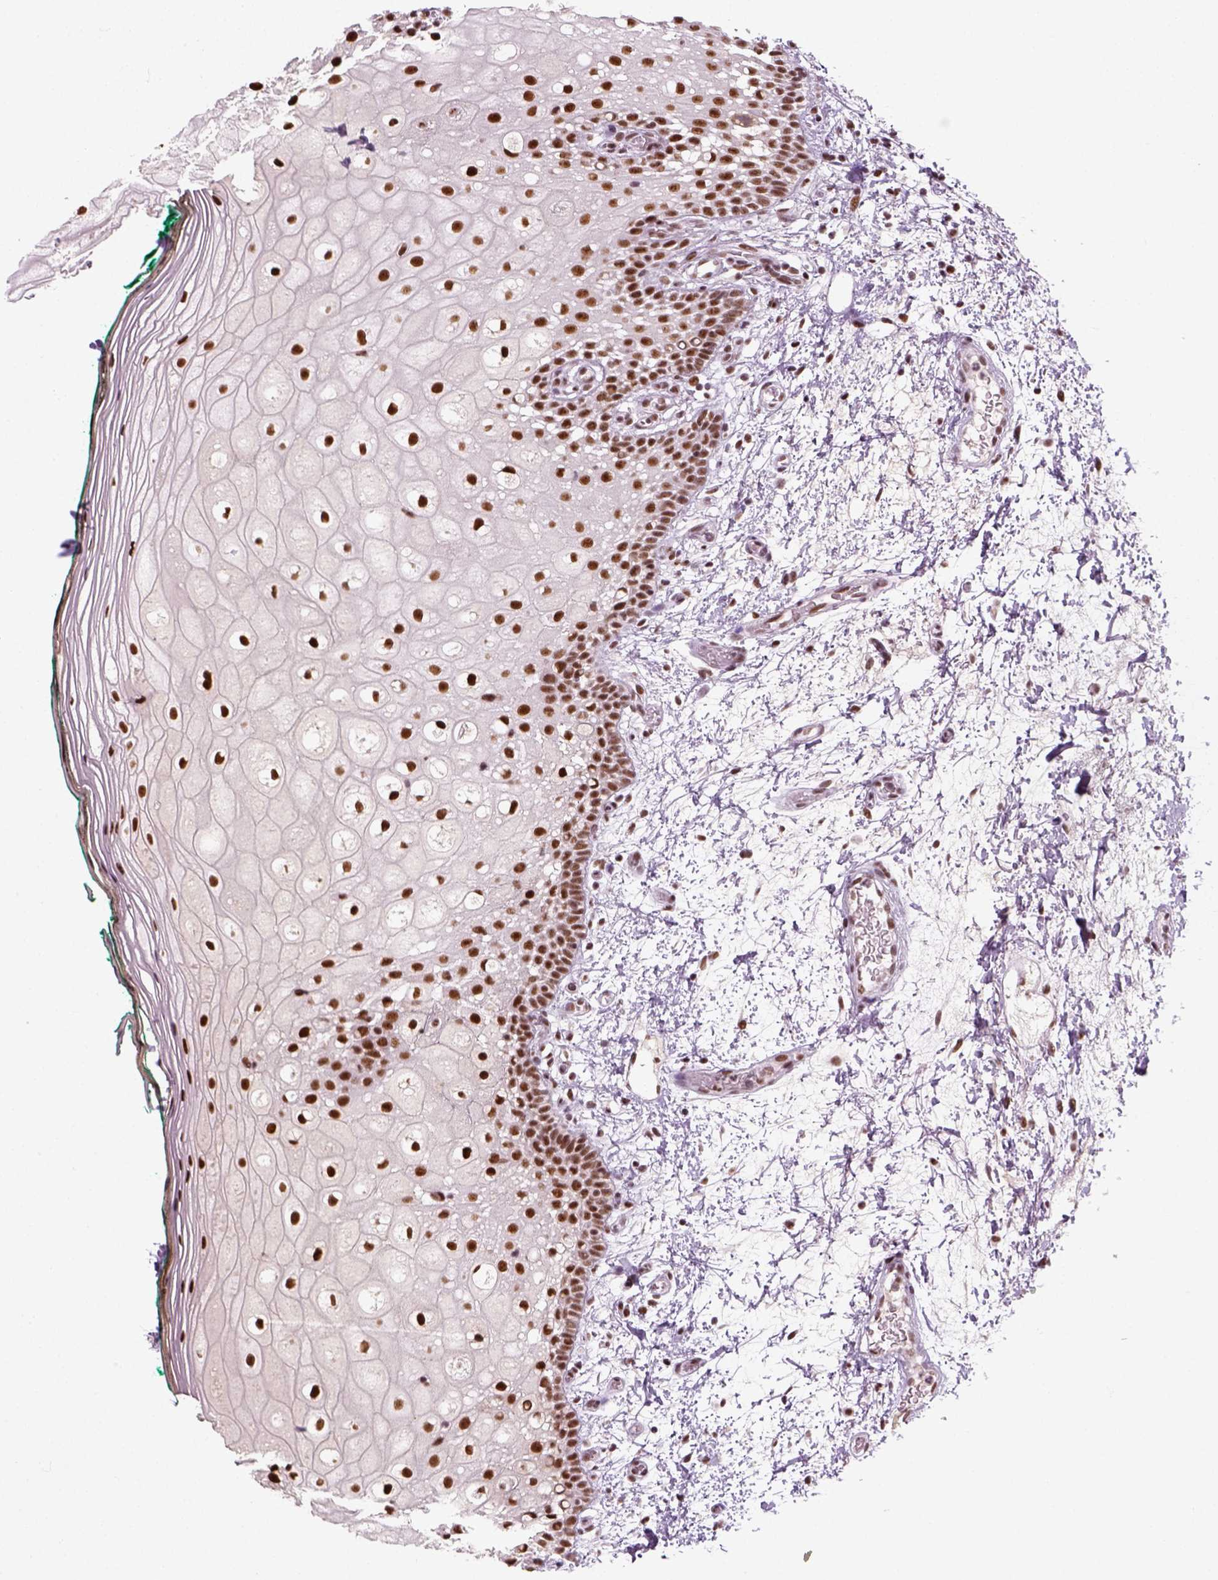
{"staining": {"intensity": "strong", "quantity": ">75%", "location": "nuclear"}, "tissue": "oral mucosa", "cell_type": "Squamous epithelial cells", "image_type": "normal", "snomed": [{"axis": "morphology", "description": "Normal tissue, NOS"}, {"axis": "topography", "description": "Oral tissue"}], "caption": "Immunohistochemical staining of unremarkable human oral mucosa demonstrates >75% levels of strong nuclear protein staining in about >75% of squamous epithelial cells.", "gene": "GTF2F1", "patient": {"sex": "female", "age": 83}}